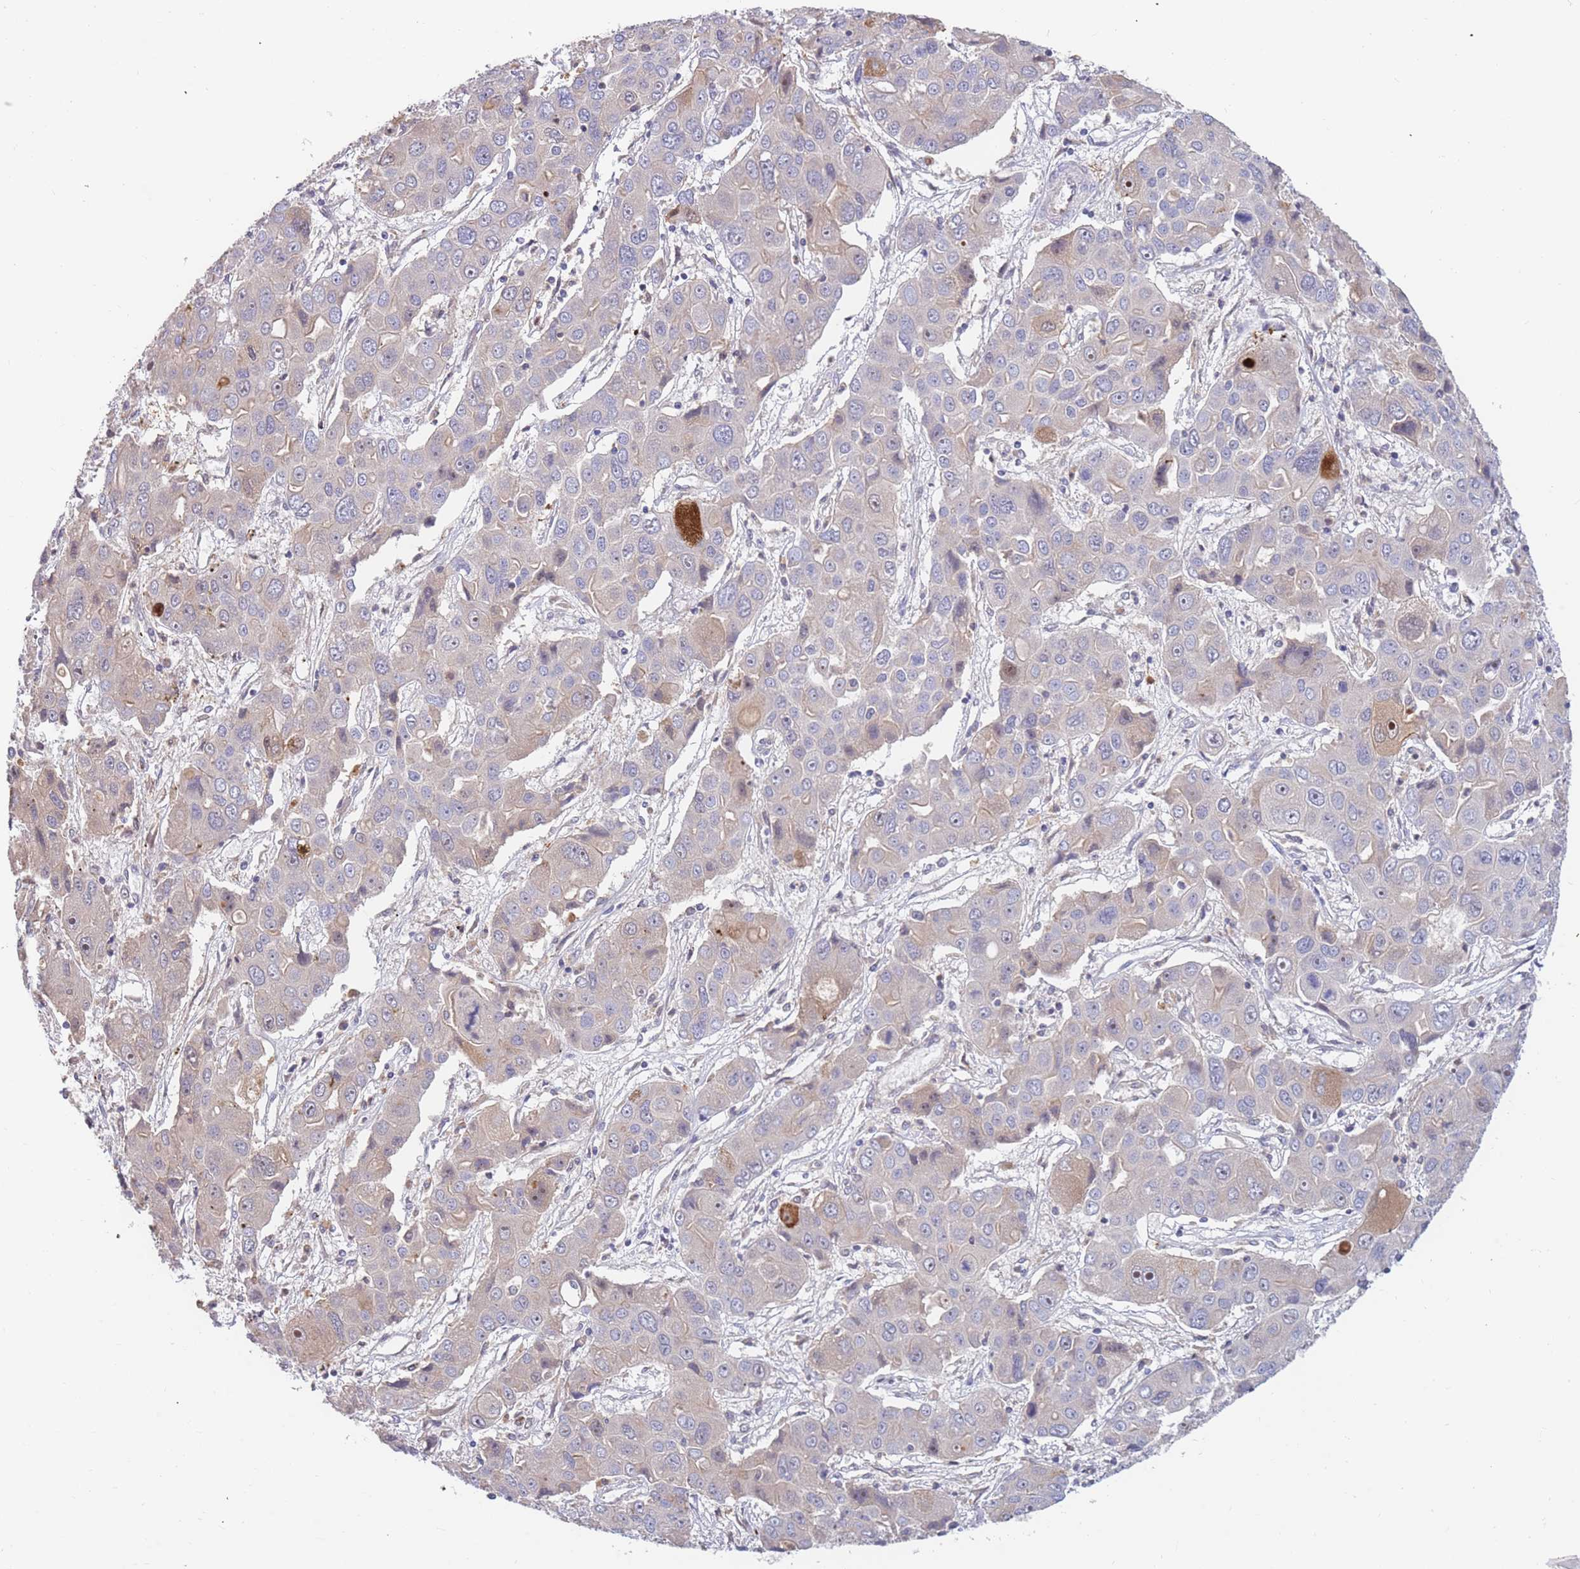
{"staining": {"intensity": "negative", "quantity": "none", "location": "none"}, "tissue": "liver cancer", "cell_type": "Tumor cells", "image_type": "cancer", "snomed": [{"axis": "morphology", "description": "Cholangiocarcinoma"}, {"axis": "topography", "description": "Liver"}], "caption": "This is an IHC micrograph of liver cancer. There is no positivity in tumor cells.", "gene": "BORCS5", "patient": {"sex": "male", "age": 67}}